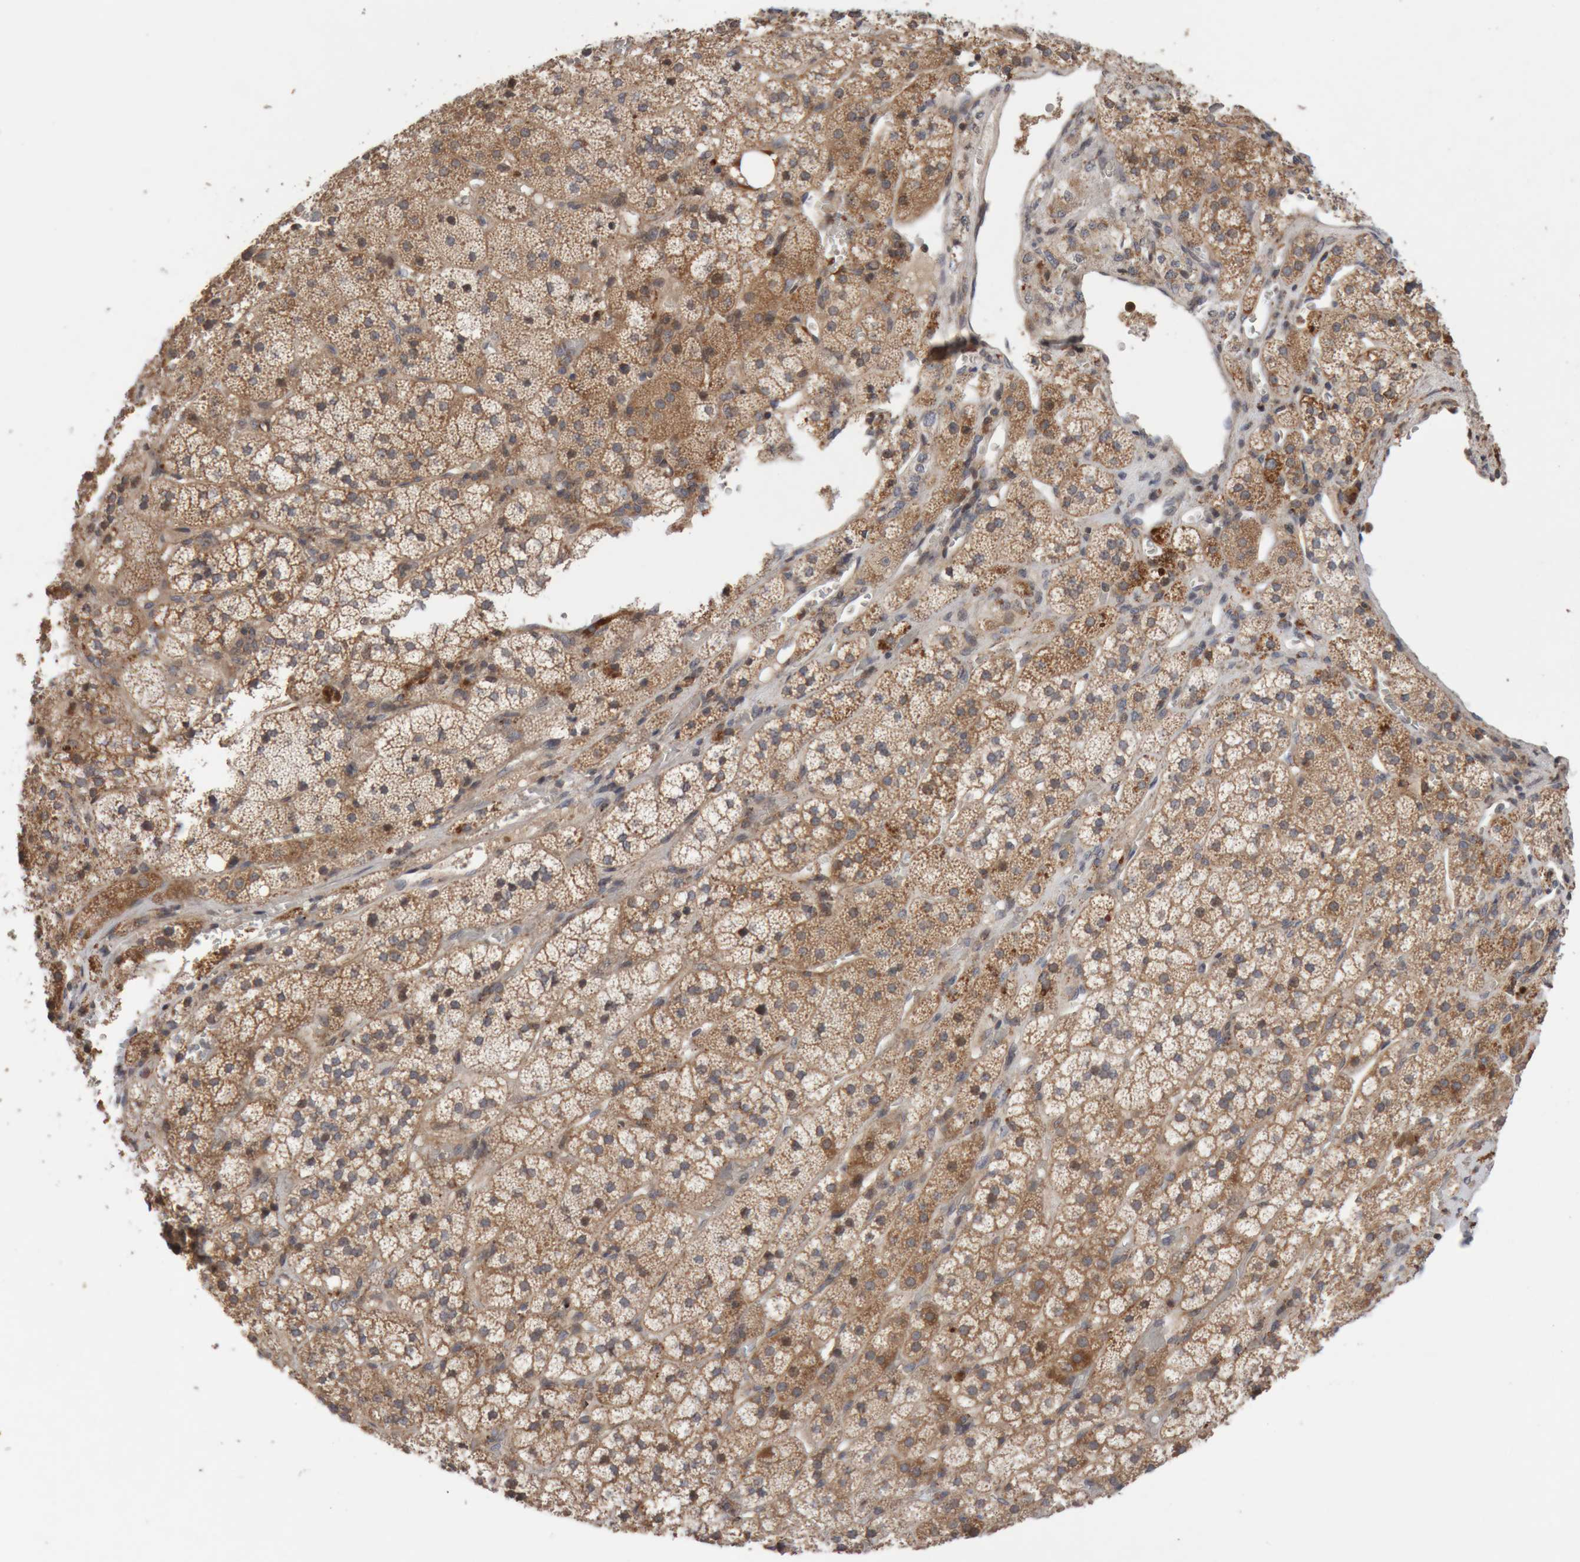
{"staining": {"intensity": "moderate", "quantity": ">75%", "location": "cytoplasmic/membranous"}, "tissue": "adrenal gland", "cell_type": "Glandular cells", "image_type": "normal", "snomed": [{"axis": "morphology", "description": "Normal tissue, NOS"}, {"axis": "topography", "description": "Adrenal gland"}], "caption": "DAB immunohistochemical staining of benign adrenal gland exhibits moderate cytoplasmic/membranous protein positivity in approximately >75% of glandular cells. (Stains: DAB (3,3'-diaminobenzidine) in brown, nuclei in blue, Microscopy: brightfield microscopy at high magnification).", "gene": "KIF21B", "patient": {"sex": "female", "age": 44}}